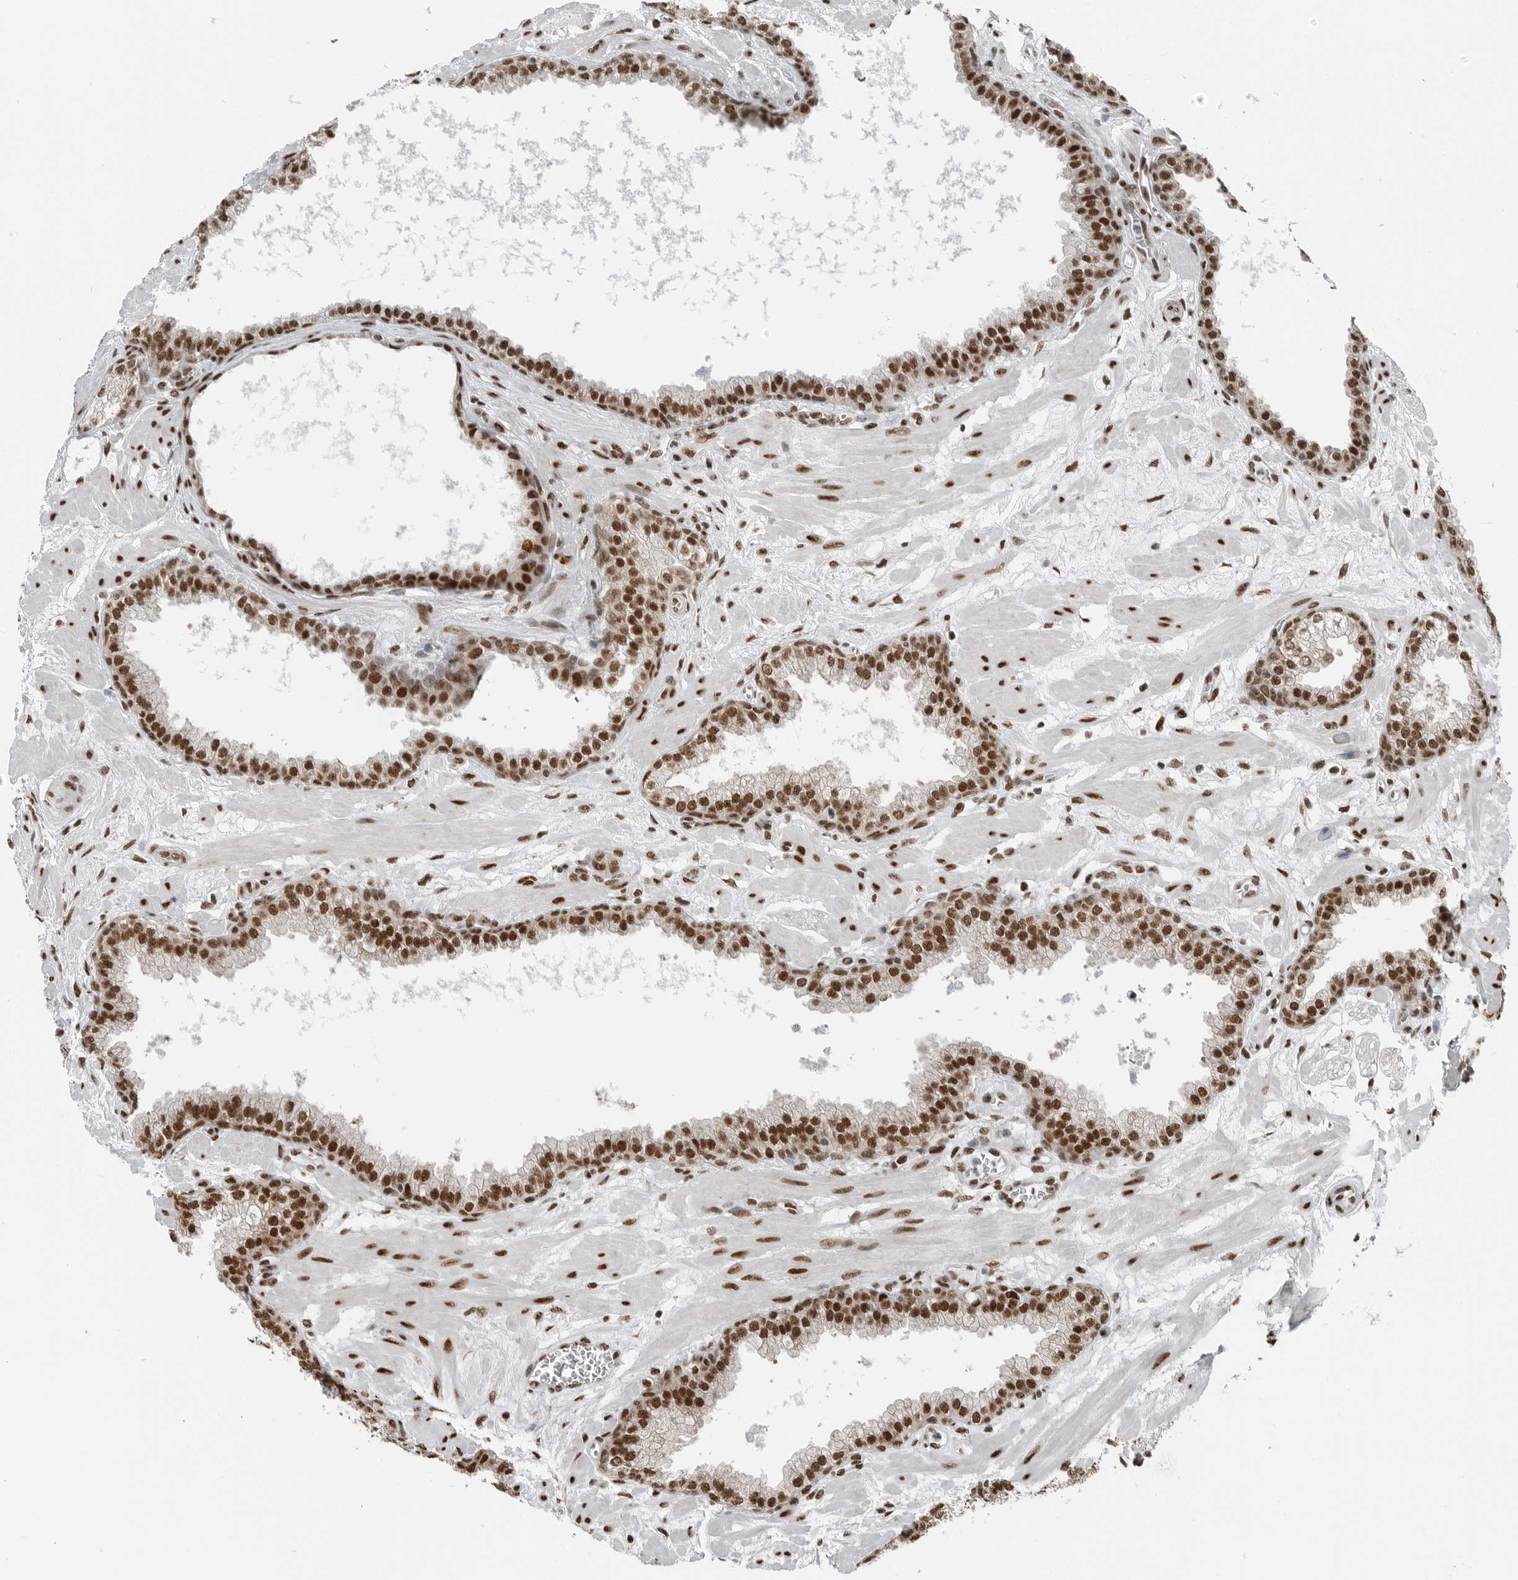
{"staining": {"intensity": "strong", "quantity": ">75%", "location": "nuclear"}, "tissue": "prostate", "cell_type": "Glandular cells", "image_type": "normal", "snomed": [{"axis": "morphology", "description": "Normal tissue, NOS"}, {"axis": "morphology", "description": "Urothelial carcinoma, Low grade"}, {"axis": "topography", "description": "Urinary bladder"}, {"axis": "topography", "description": "Prostate"}], "caption": "Strong nuclear protein staining is appreciated in about >75% of glandular cells in prostate. (IHC, brightfield microscopy, high magnification).", "gene": "BLZF1", "patient": {"sex": "male", "age": 60}}